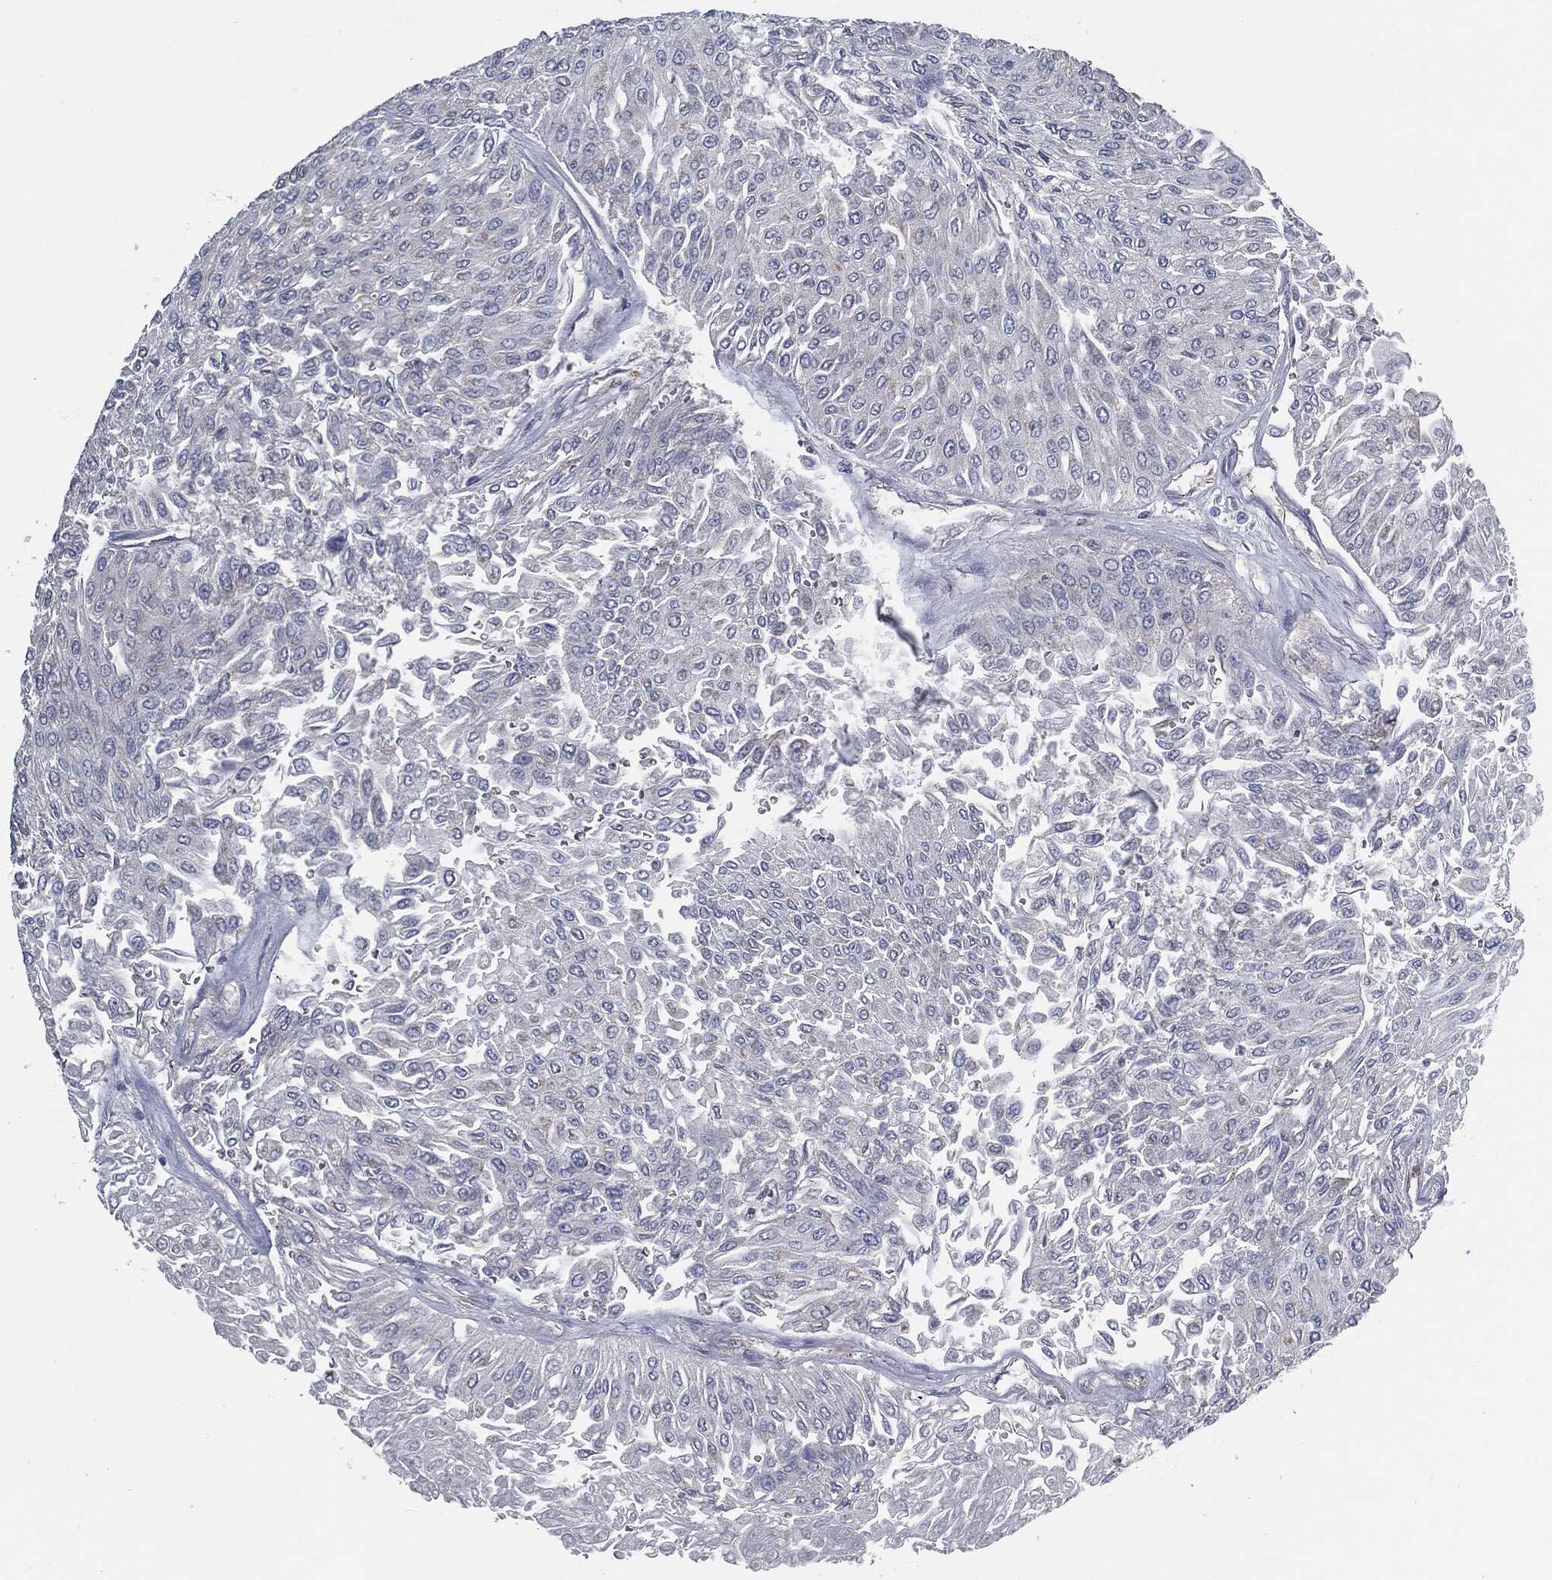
{"staining": {"intensity": "negative", "quantity": "none", "location": "none"}, "tissue": "urothelial cancer", "cell_type": "Tumor cells", "image_type": "cancer", "snomed": [{"axis": "morphology", "description": "Urothelial carcinoma, Low grade"}, {"axis": "topography", "description": "Urinary bladder"}], "caption": "There is no significant staining in tumor cells of urothelial cancer.", "gene": "SVIL", "patient": {"sex": "male", "age": 67}}